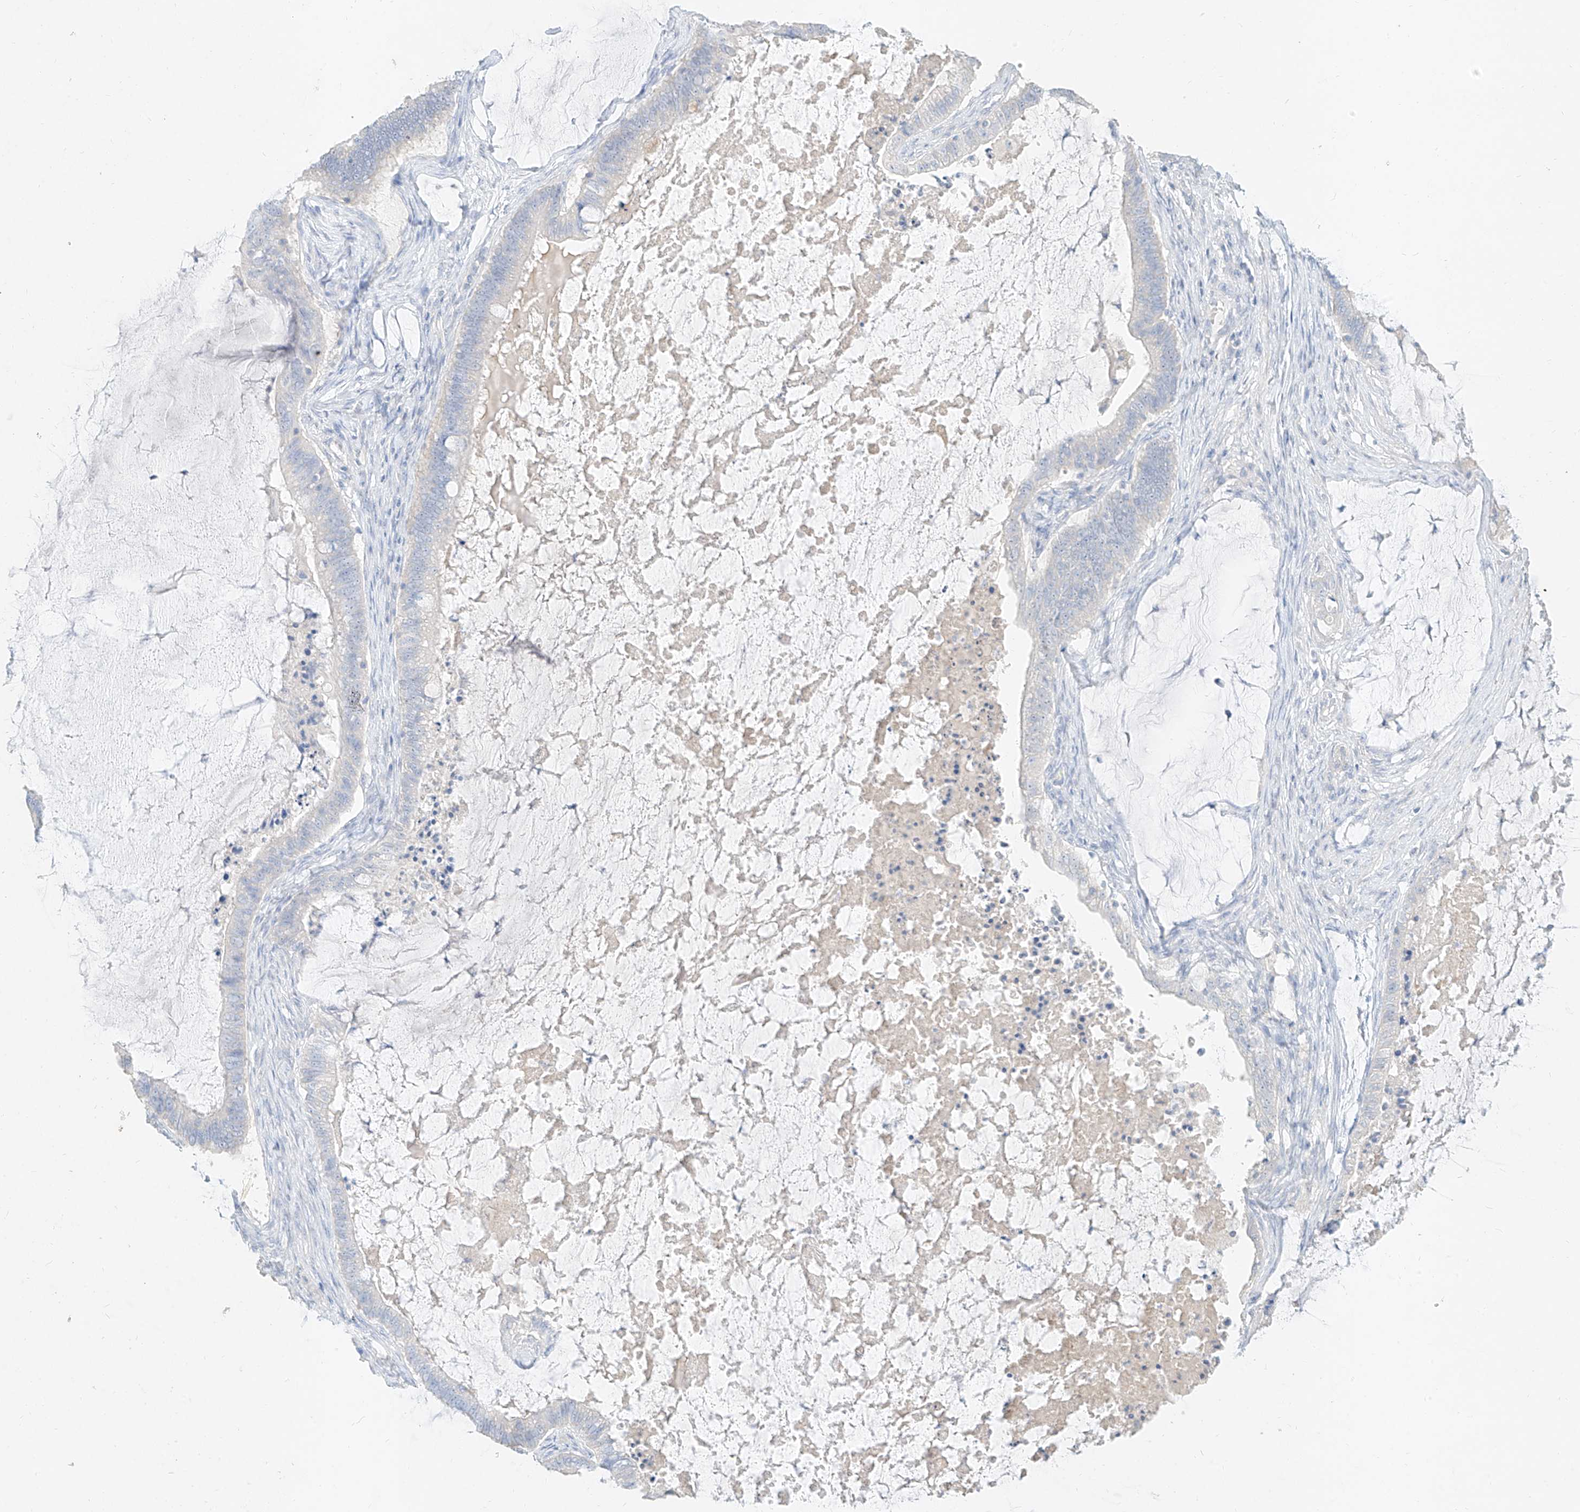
{"staining": {"intensity": "negative", "quantity": "none", "location": "none"}, "tissue": "ovarian cancer", "cell_type": "Tumor cells", "image_type": "cancer", "snomed": [{"axis": "morphology", "description": "Cystadenocarcinoma, mucinous, NOS"}, {"axis": "topography", "description": "Ovary"}], "caption": "This is an immunohistochemistry (IHC) photomicrograph of human ovarian cancer. There is no positivity in tumor cells.", "gene": "ZZEF1", "patient": {"sex": "female", "age": 61}}